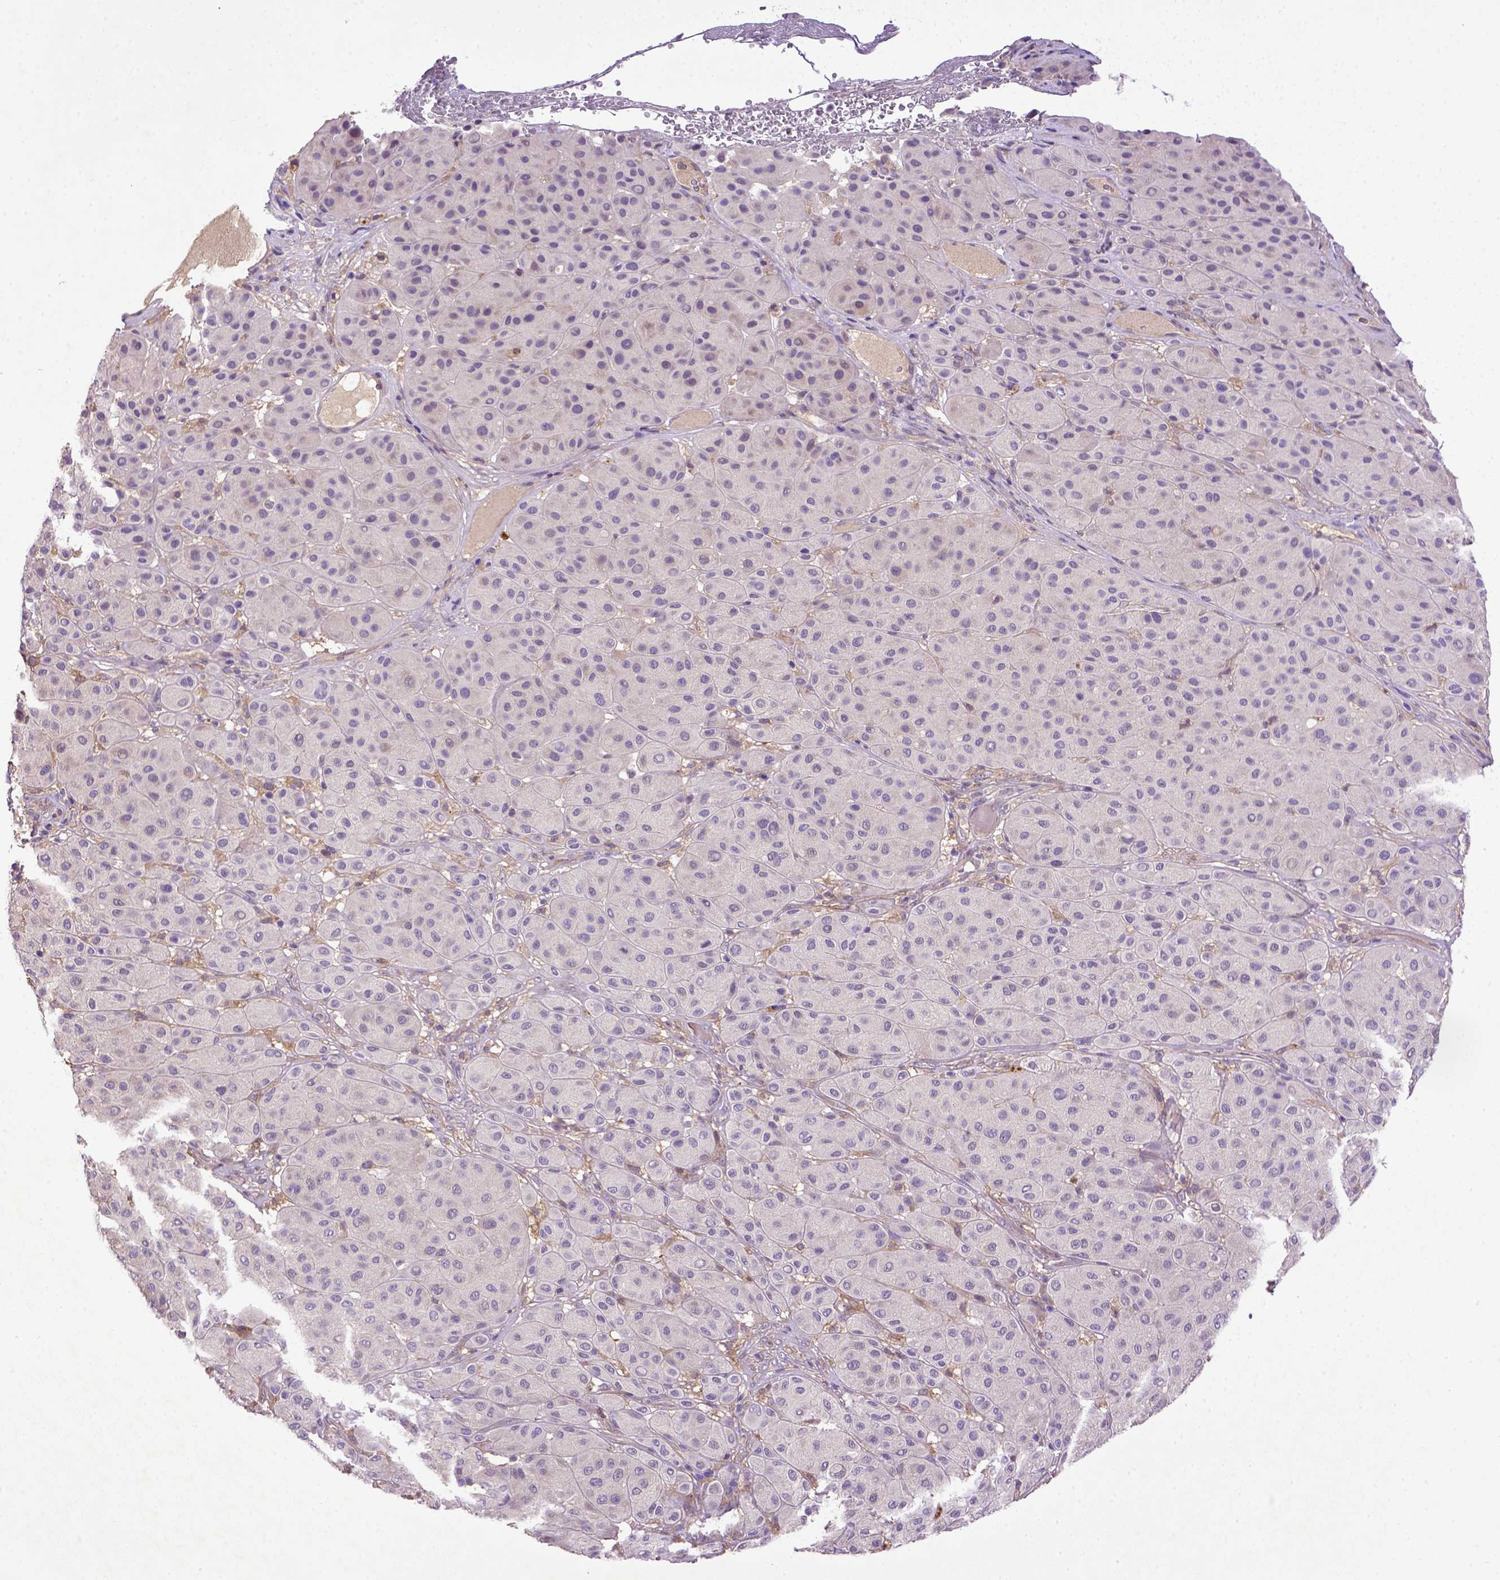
{"staining": {"intensity": "negative", "quantity": "none", "location": "none"}, "tissue": "melanoma", "cell_type": "Tumor cells", "image_type": "cancer", "snomed": [{"axis": "morphology", "description": "Malignant melanoma, Metastatic site"}, {"axis": "topography", "description": "Smooth muscle"}], "caption": "There is no significant expression in tumor cells of malignant melanoma (metastatic site).", "gene": "DEPDC1B", "patient": {"sex": "male", "age": 41}}